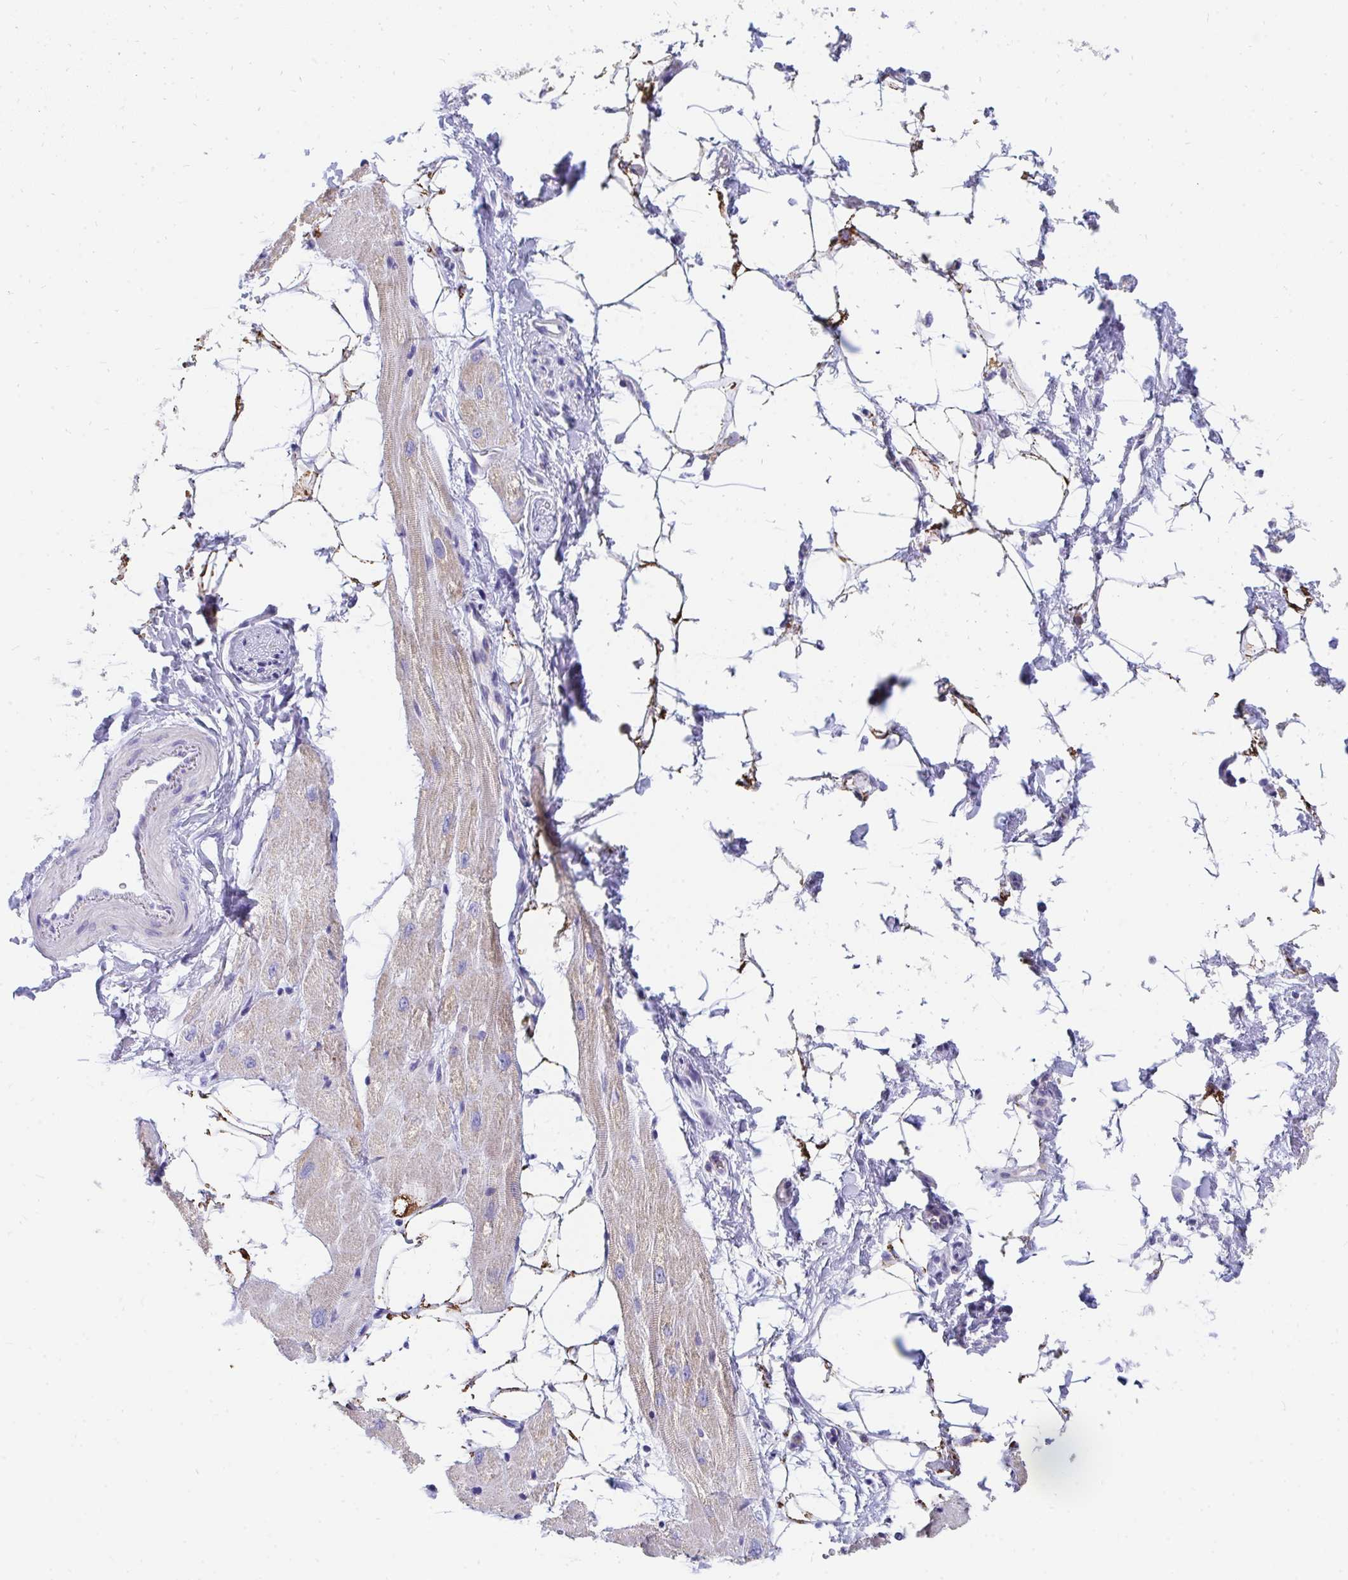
{"staining": {"intensity": "moderate", "quantity": ">75%", "location": "cytoplasmic/membranous"}, "tissue": "heart muscle", "cell_type": "Cardiomyocytes", "image_type": "normal", "snomed": [{"axis": "morphology", "description": "Normal tissue, NOS"}, {"axis": "topography", "description": "Heart"}], "caption": "Immunohistochemistry (IHC) histopathology image of benign heart muscle: human heart muscle stained using immunohistochemistry (IHC) exhibits medium levels of moderate protein expression localized specifically in the cytoplasmic/membranous of cardiomyocytes, appearing as a cytoplasmic/membranous brown color.", "gene": "PC", "patient": {"sex": "male", "age": 62}}